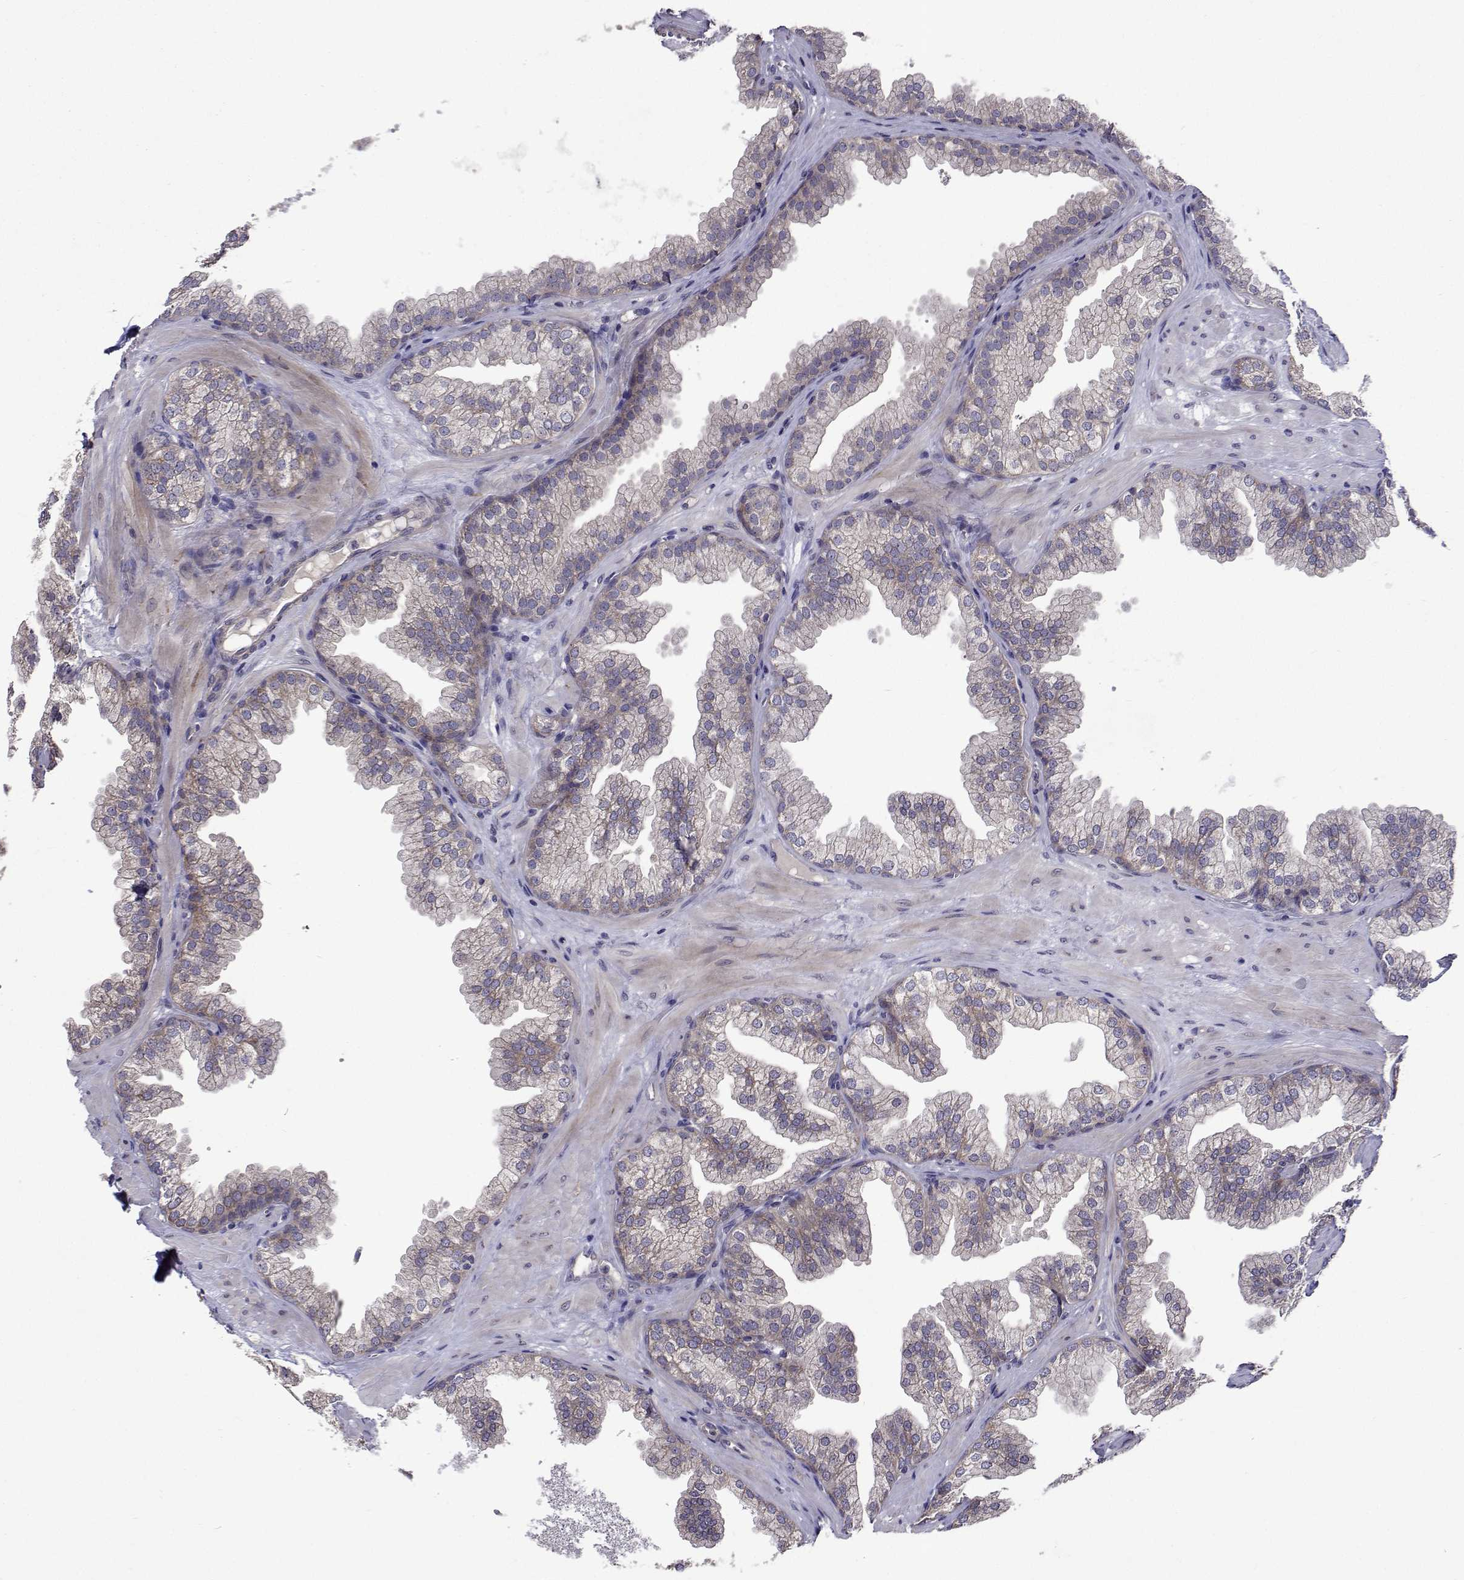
{"staining": {"intensity": "negative", "quantity": "none", "location": "none"}, "tissue": "prostate", "cell_type": "Glandular cells", "image_type": "normal", "snomed": [{"axis": "morphology", "description": "Normal tissue, NOS"}, {"axis": "topography", "description": "Prostate"}], "caption": "DAB (3,3'-diaminobenzidine) immunohistochemical staining of benign prostate exhibits no significant staining in glandular cells.", "gene": "TARBP2", "patient": {"sex": "male", "age": 37}}